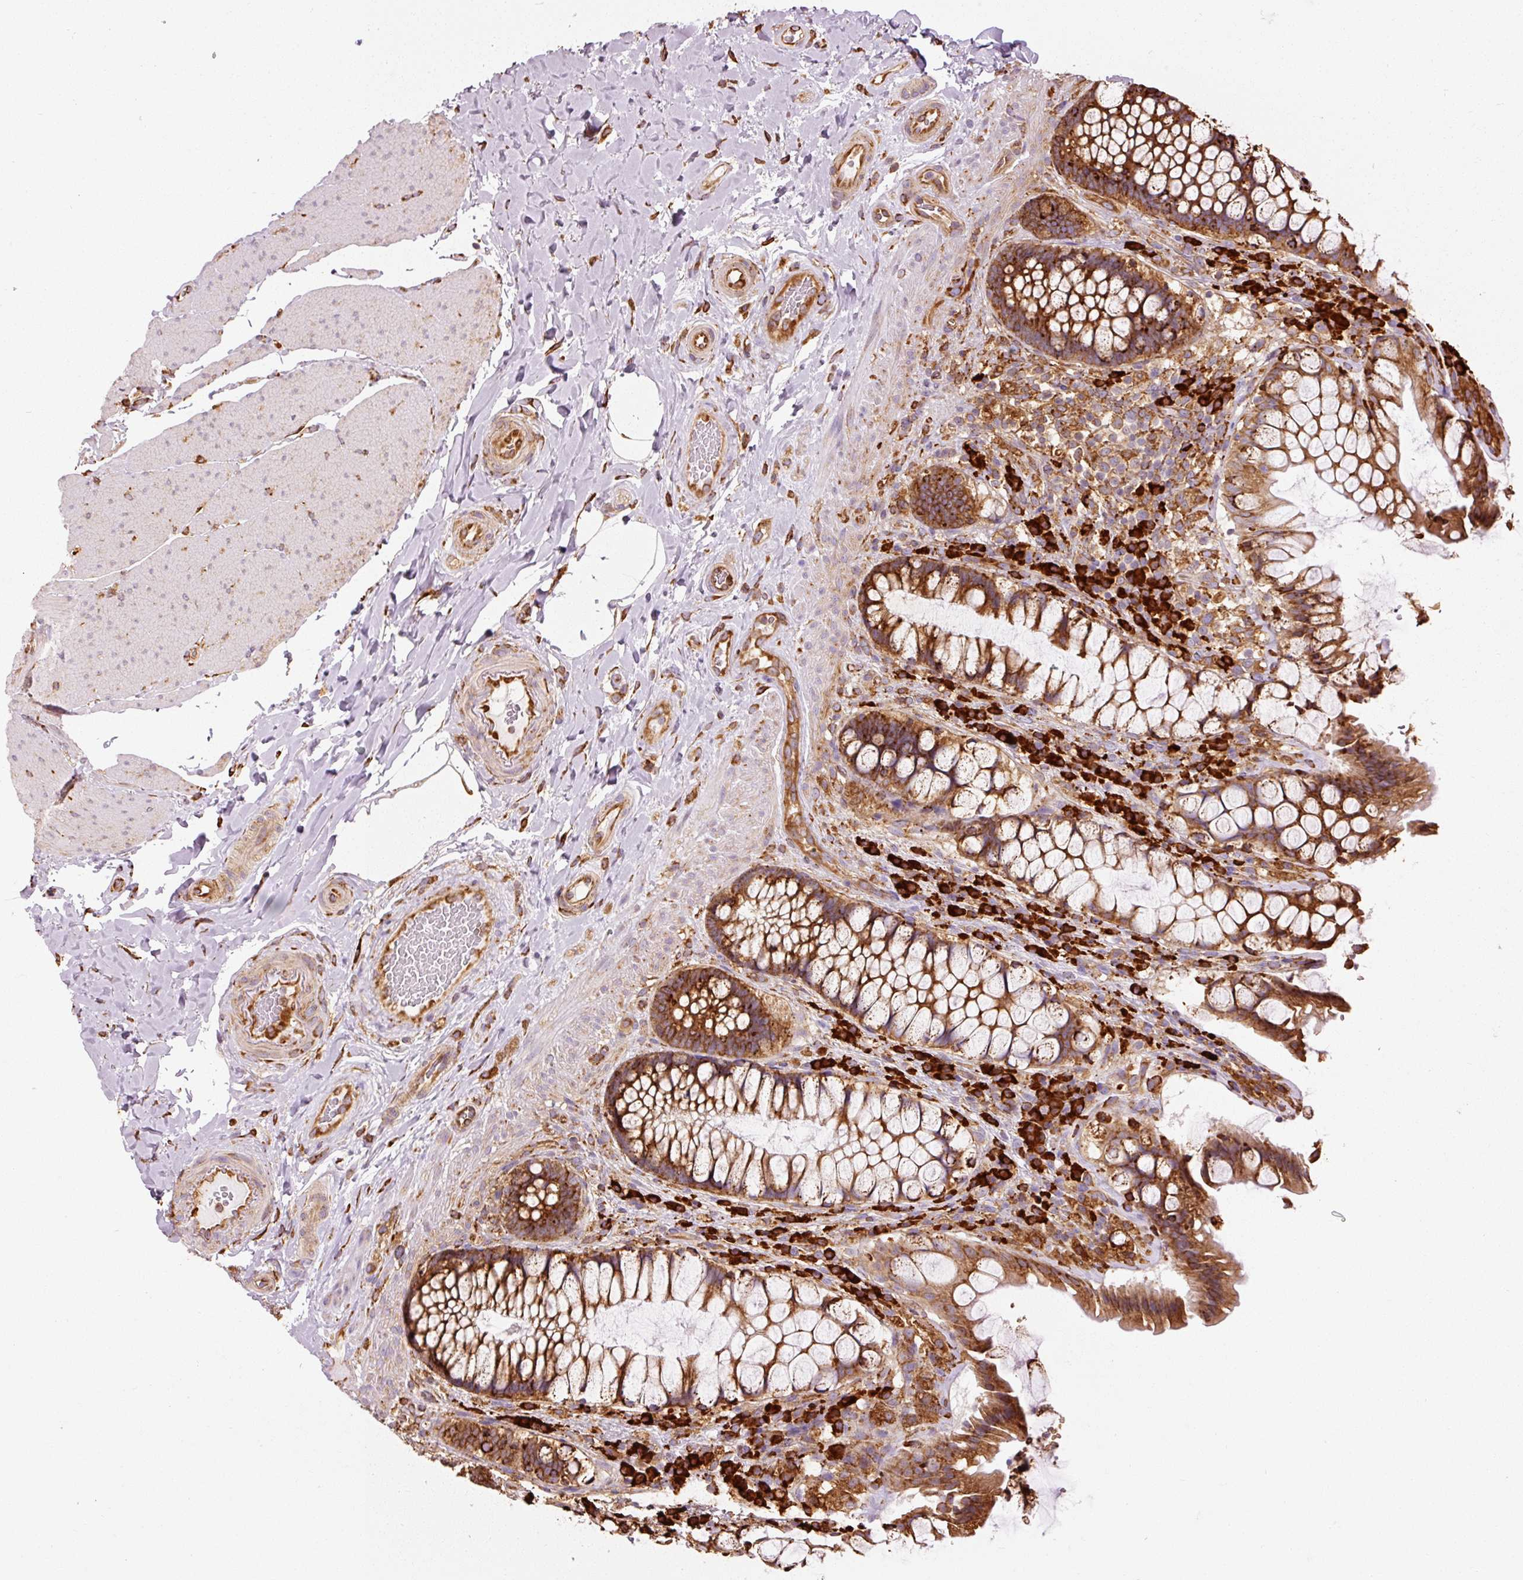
{"staining": {"intensity": "strong", "quantity": ">75%", "location": "cytoplasmic/membranous"}, "tissue": "rectum", "cell_type": "Glandular cells", "image_type": "normal", "snomed": [{"axis": "morphology", "description": "Normal tissue, NOS"}, {"axis": "topography", "description": "Rectum"}], "caption": "Immunohistochemistry image of benign rectum stained for a protein (brown), which exhibits high levels of strong cytoplasmic/membranous positivity in about >75% of glandular cells.", "gene": "ENSG00000256500", "patient": {"sex": "female", "age": 58}}